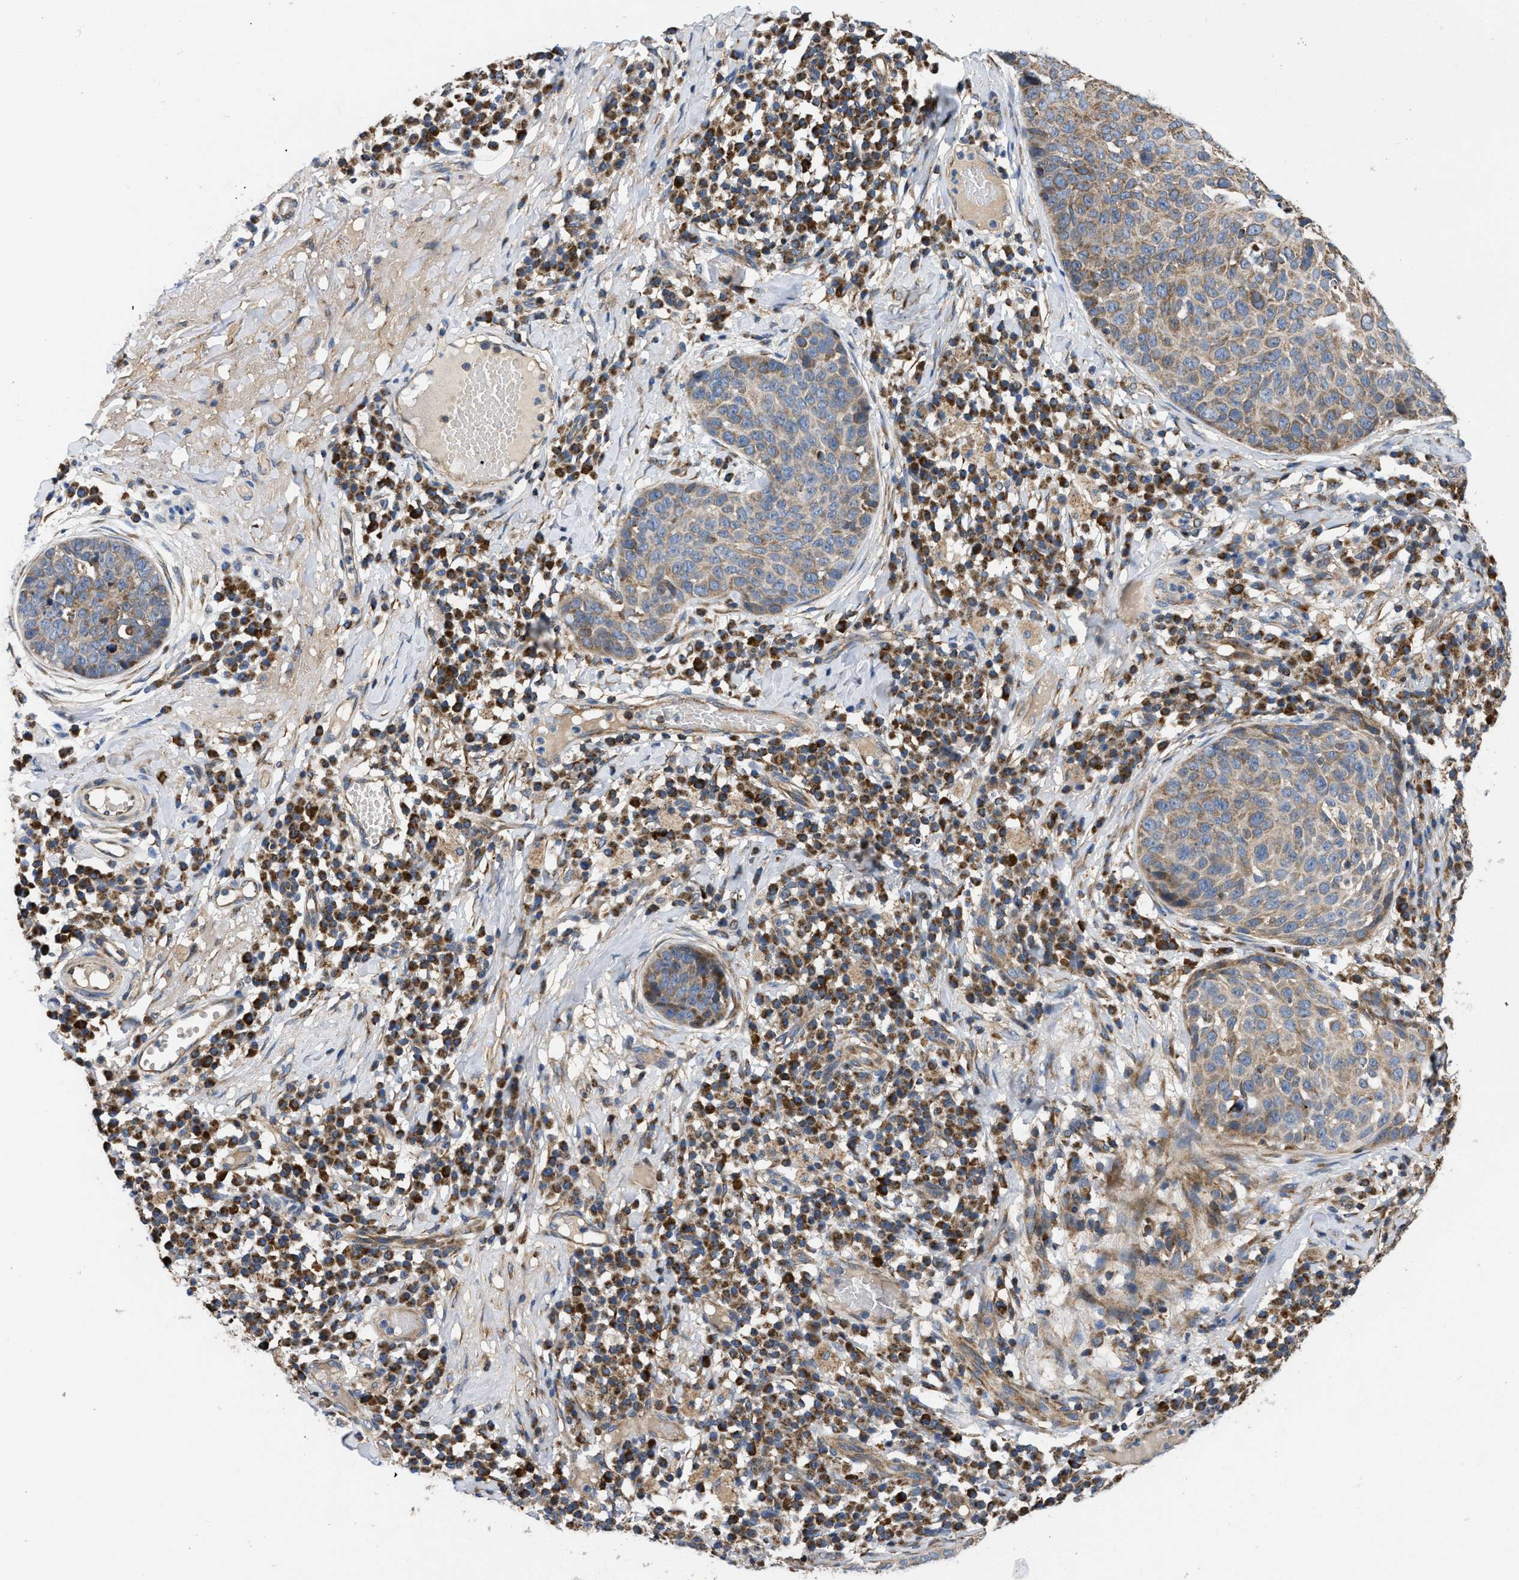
{"staining": {"intensity": "moderate", "quantity": ">75%", "location": "cytoplasmic/membranous"}, "tissue": "skin cancer", "cell_type": "Tumor cells", "image_type": "cancer", "snomed": [{"axis": "morphology", "description": "Squamous cell carcinoma in situ, NOS"}, {"axis": "morphology", "description": "Squamous cell carcinoma, NOS"}, {"axis": "topography", "description": "Skin"}], "caption": "Moderate cytoplasmic/membranous staining for a protein is present in about >75% of tumor cells of skin squamous cell carcinoma in situ using immunohistochemistry (IHC).", "gene": "OPTN", "patient": {"sex": "male", "age": 93}}